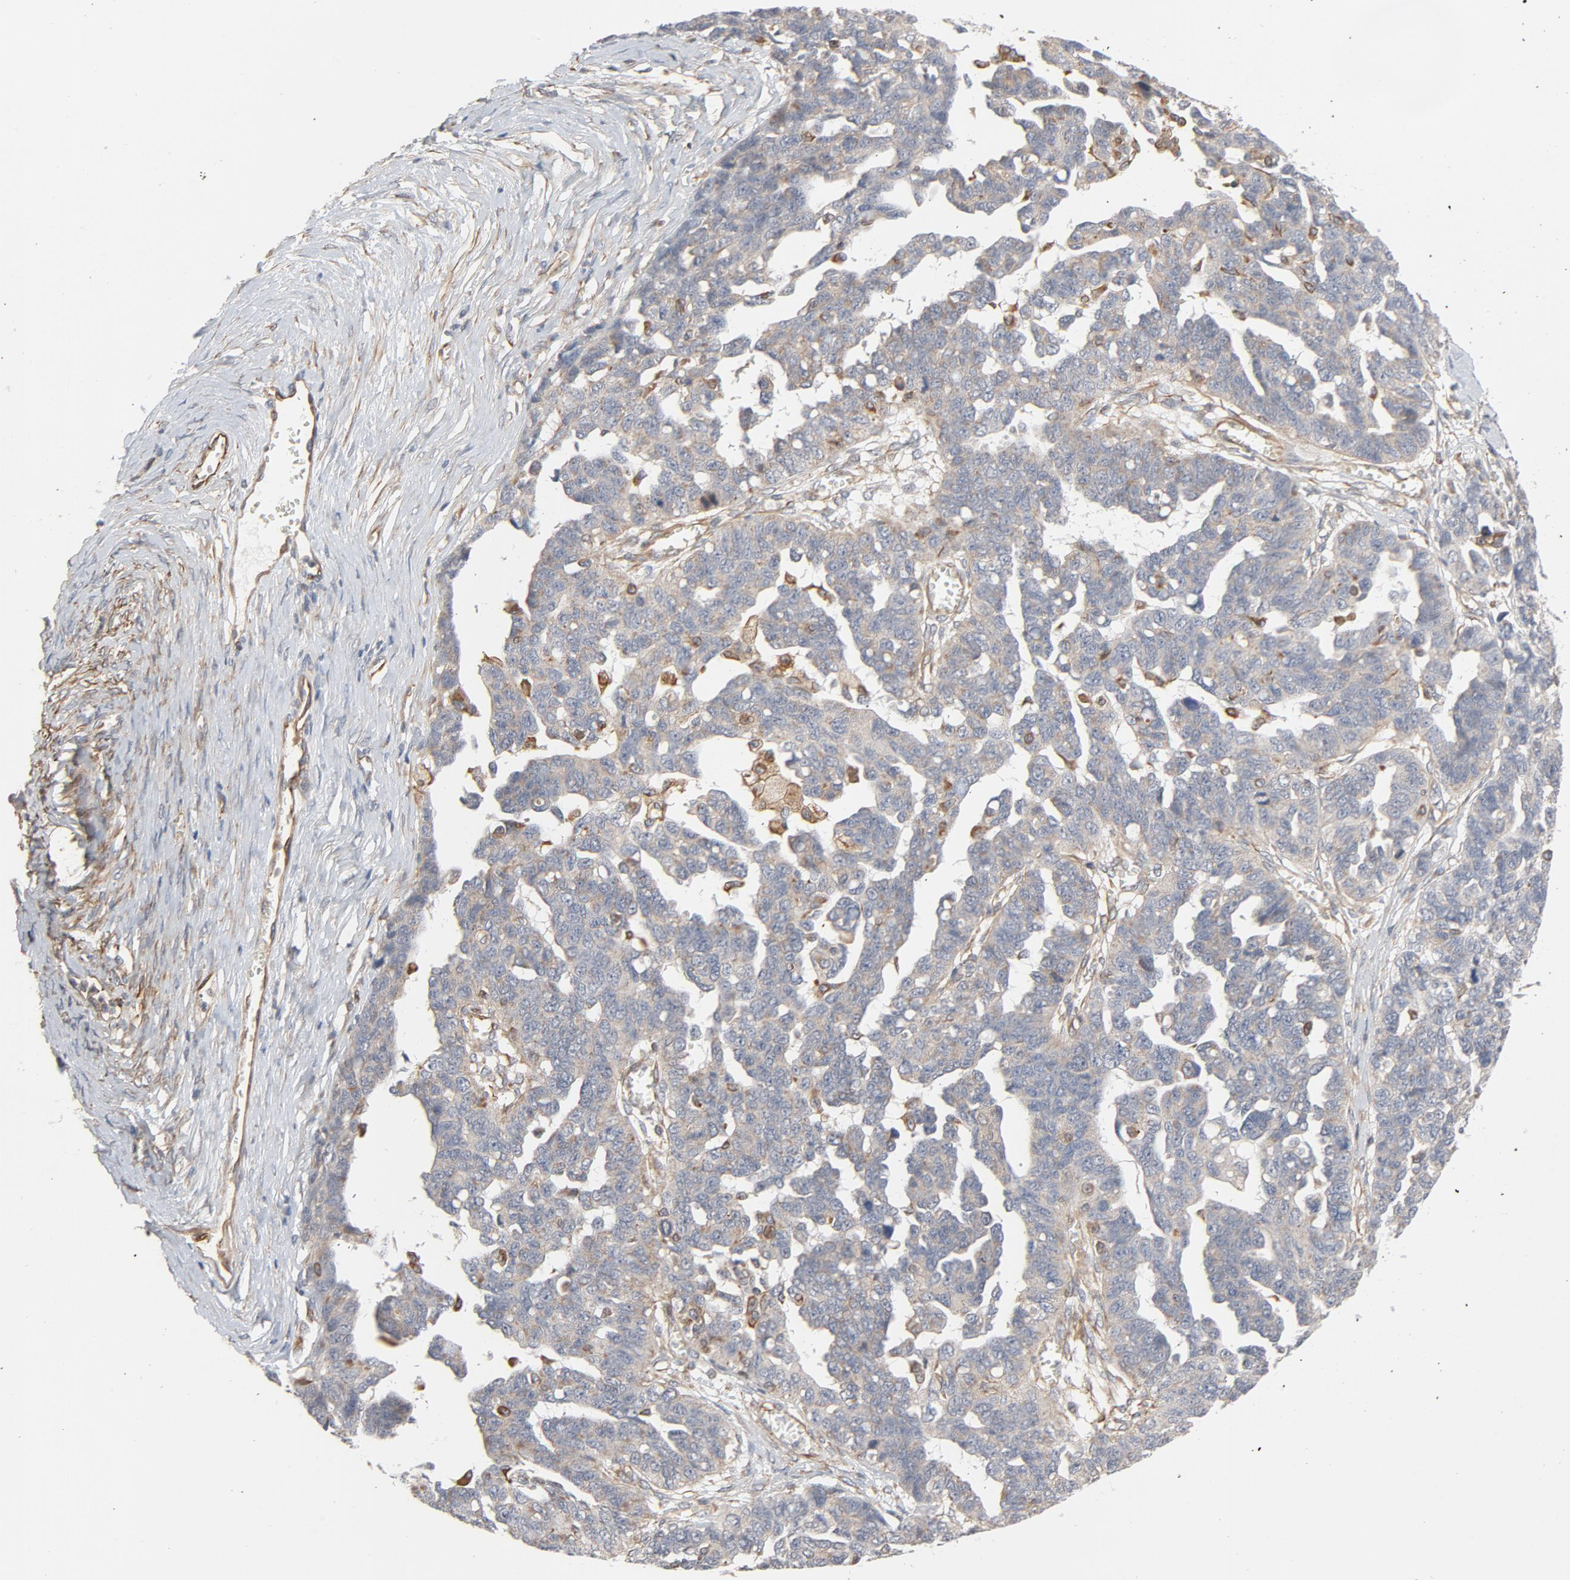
{"staining": {"intensity": "moderate", "quantity": ">75%", "location": "cytoplasmic/membranous"}, "tissue": "ovarian cancer", "cell_type": "Tumor cells", "image_type": "cancer", "snomed": [{"axis": "morphology", "description": "Cystadenocarcinoma, serous, NOS"}, {"axis": "topography", "description": "Ovary"}], "caption": "Immunohistochemistry (IHC) of human serous cystadenocarcinoma (ovarian) demonstrates medium levels of moderate cytoplasmic/membranous staining in approximately >75% of tumor cells.", "gene": "TRIOBP", "patient": {"sex": "female", "age": 69}}